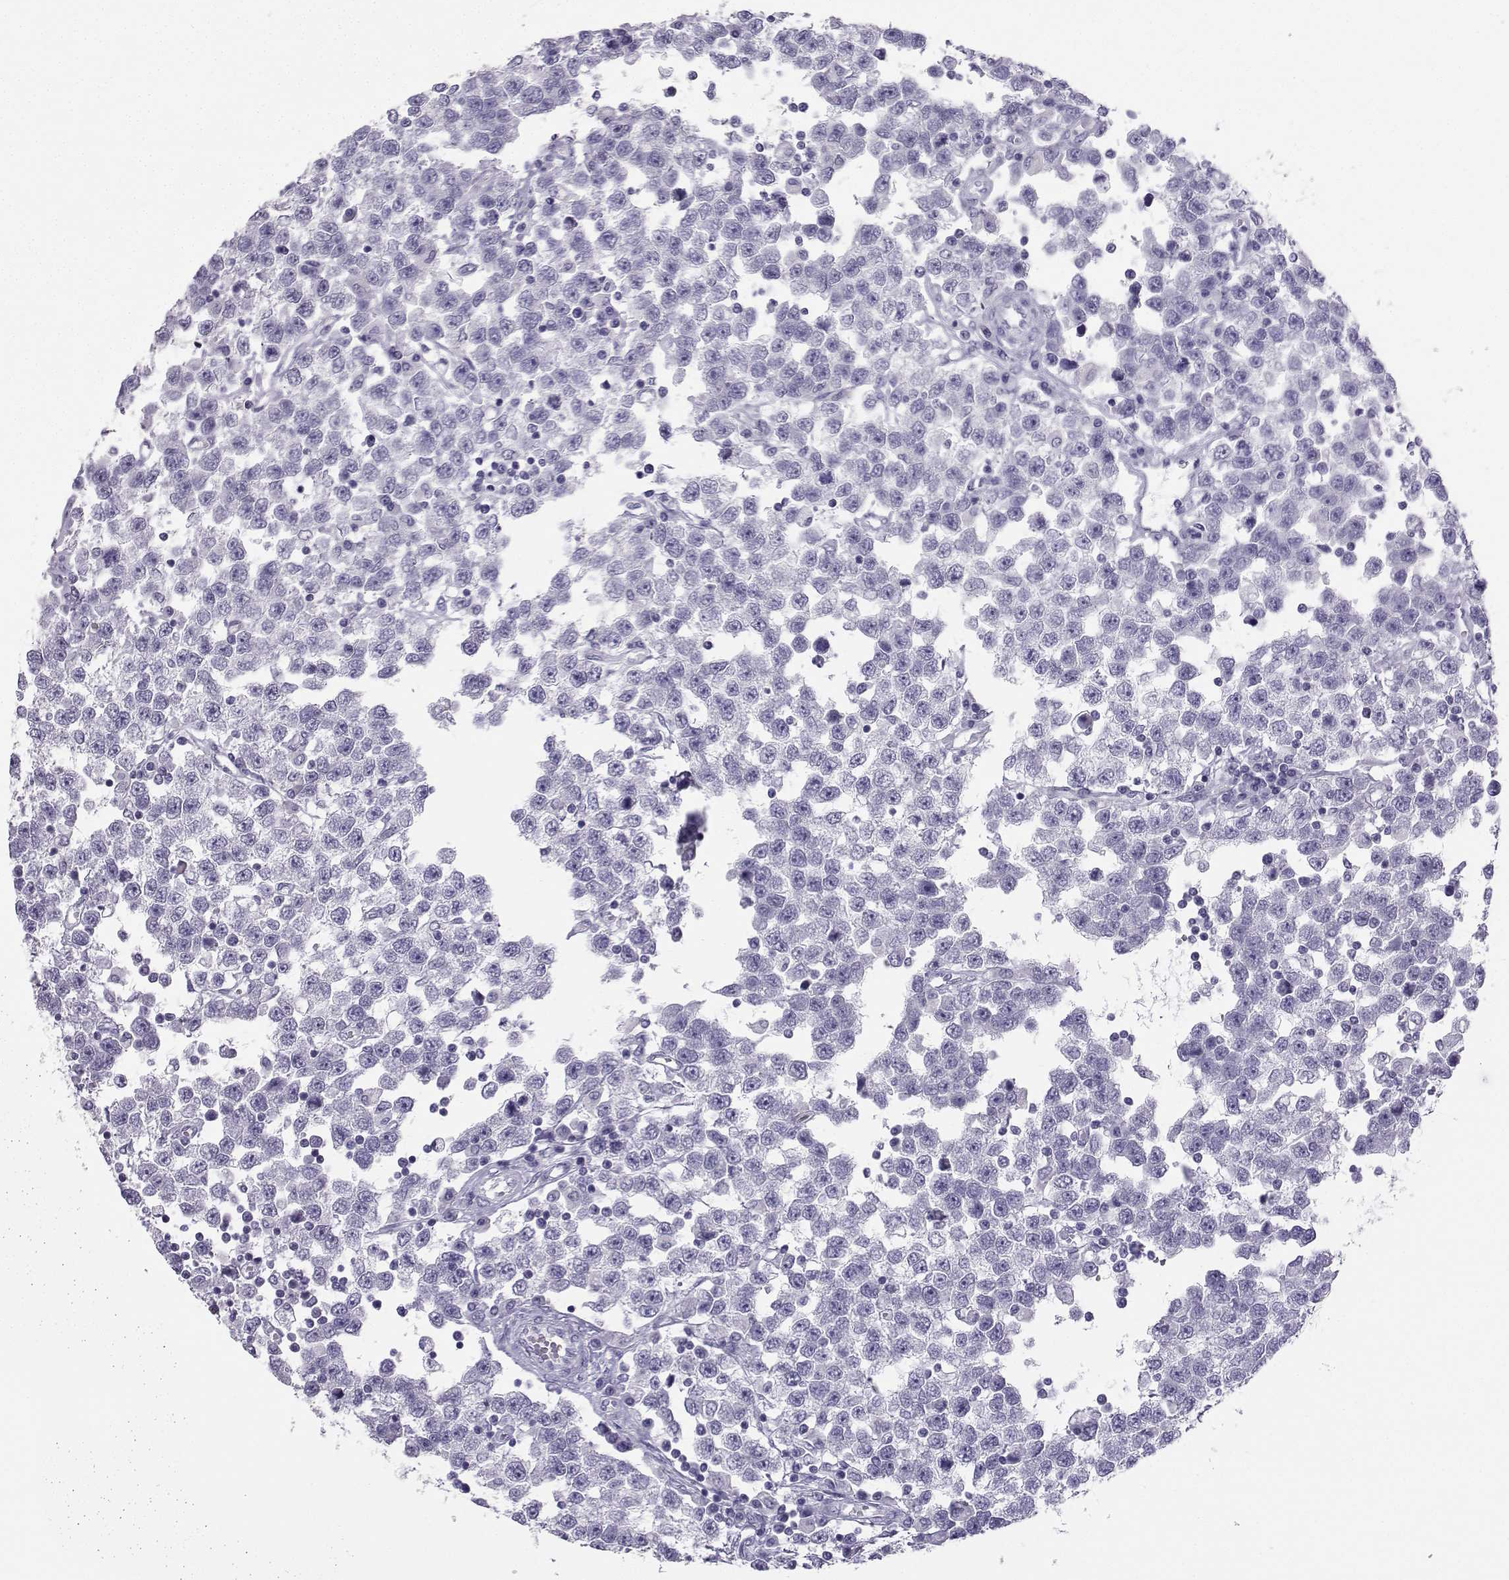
{"staining": {"intensity": "negative", "quantity": "none", "location": "none"}, "tissue": "testis cancer", "cell_type": "Tumor cells", "image_type": "cancer", "snomed": [{"axis": "morphology", "description": "Seminoma, NOS"}, {"axis": "topography", "description": "Testis"}], "caption": "High power microscopy photomicrograph of an IHC image of testis seminoma, revealing no significant staining in tumor cells.", "gene": "NEFL", "patient": {"sex": "male", "age": 34}}